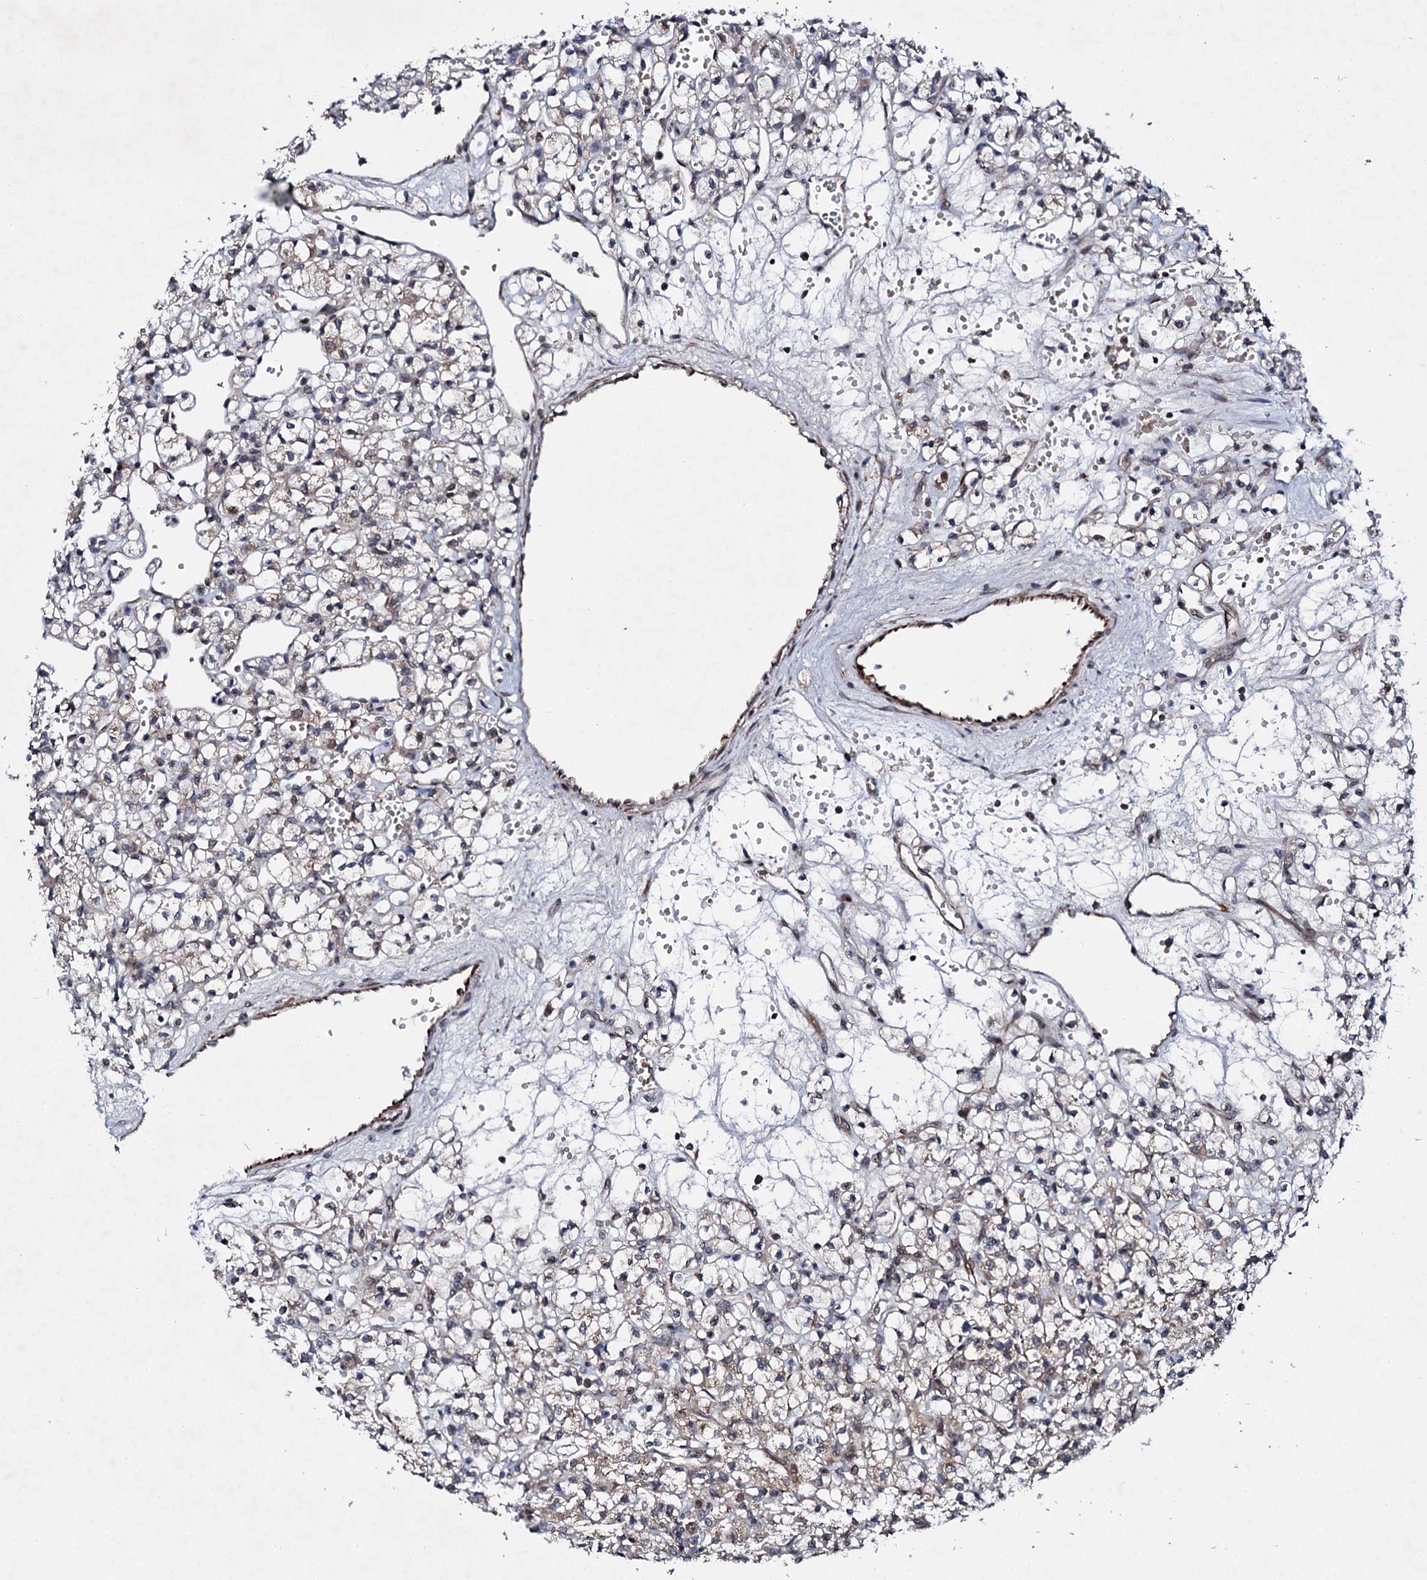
{"staining": {"intensity": "weak", "quantity": "<25%", "location": "cytoplasmic/membranous"}, "tissue": "renal cancer", "cell_type": "Tumor cells", "image_type": "cancer", "snomed": [{"axis": "morphology", "description": "Adenocarcinoma, NOS"}, {"axis": "topography", "description": "Kidney"}], "caption": "Immunohistochemical staining of human renal cancer reveals no significant positivity in tumor cells.", "gene": "FAM111A", "patient": {"sex": "female", "age": 59}}